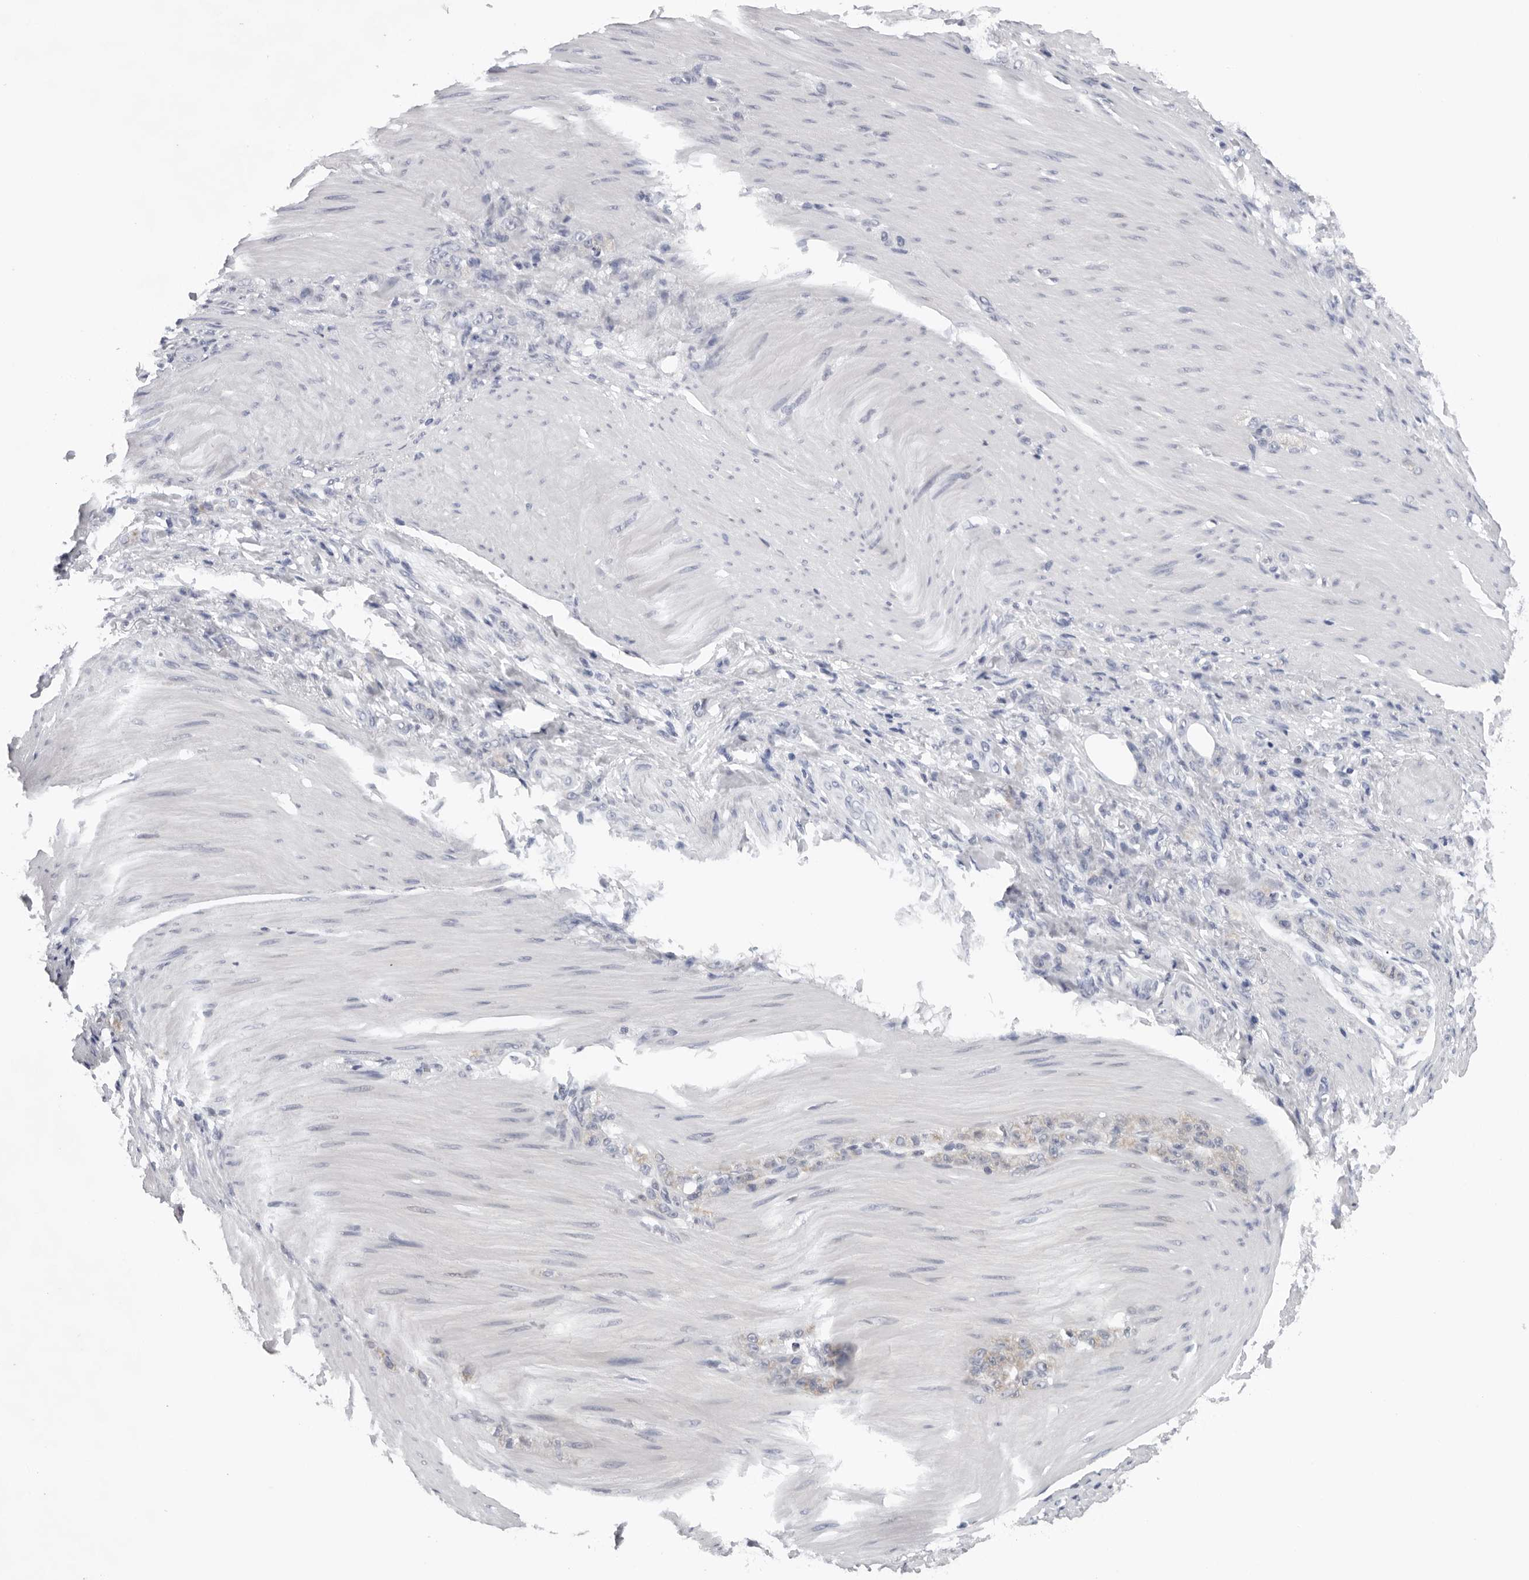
{"staining": {"intensity": "negative", "quantity": "none", "location": "none"}, "tissue": "stomach cancer", "cell_type": "Tumor cells", "image_type": "cancer", "snomed": [{"axis": "morphology", "description": "Normal tissue, NOS"}, {"axis": "morphology", "description": "Adenocarcinoma, NOS"}, {"axis": "topography", "description": "Stomach"}], "caption": "Tumor cells show no significant expression in stomach cancer.", "gene": "CPT2", "patient": {"sex": "male", "age": 82}}